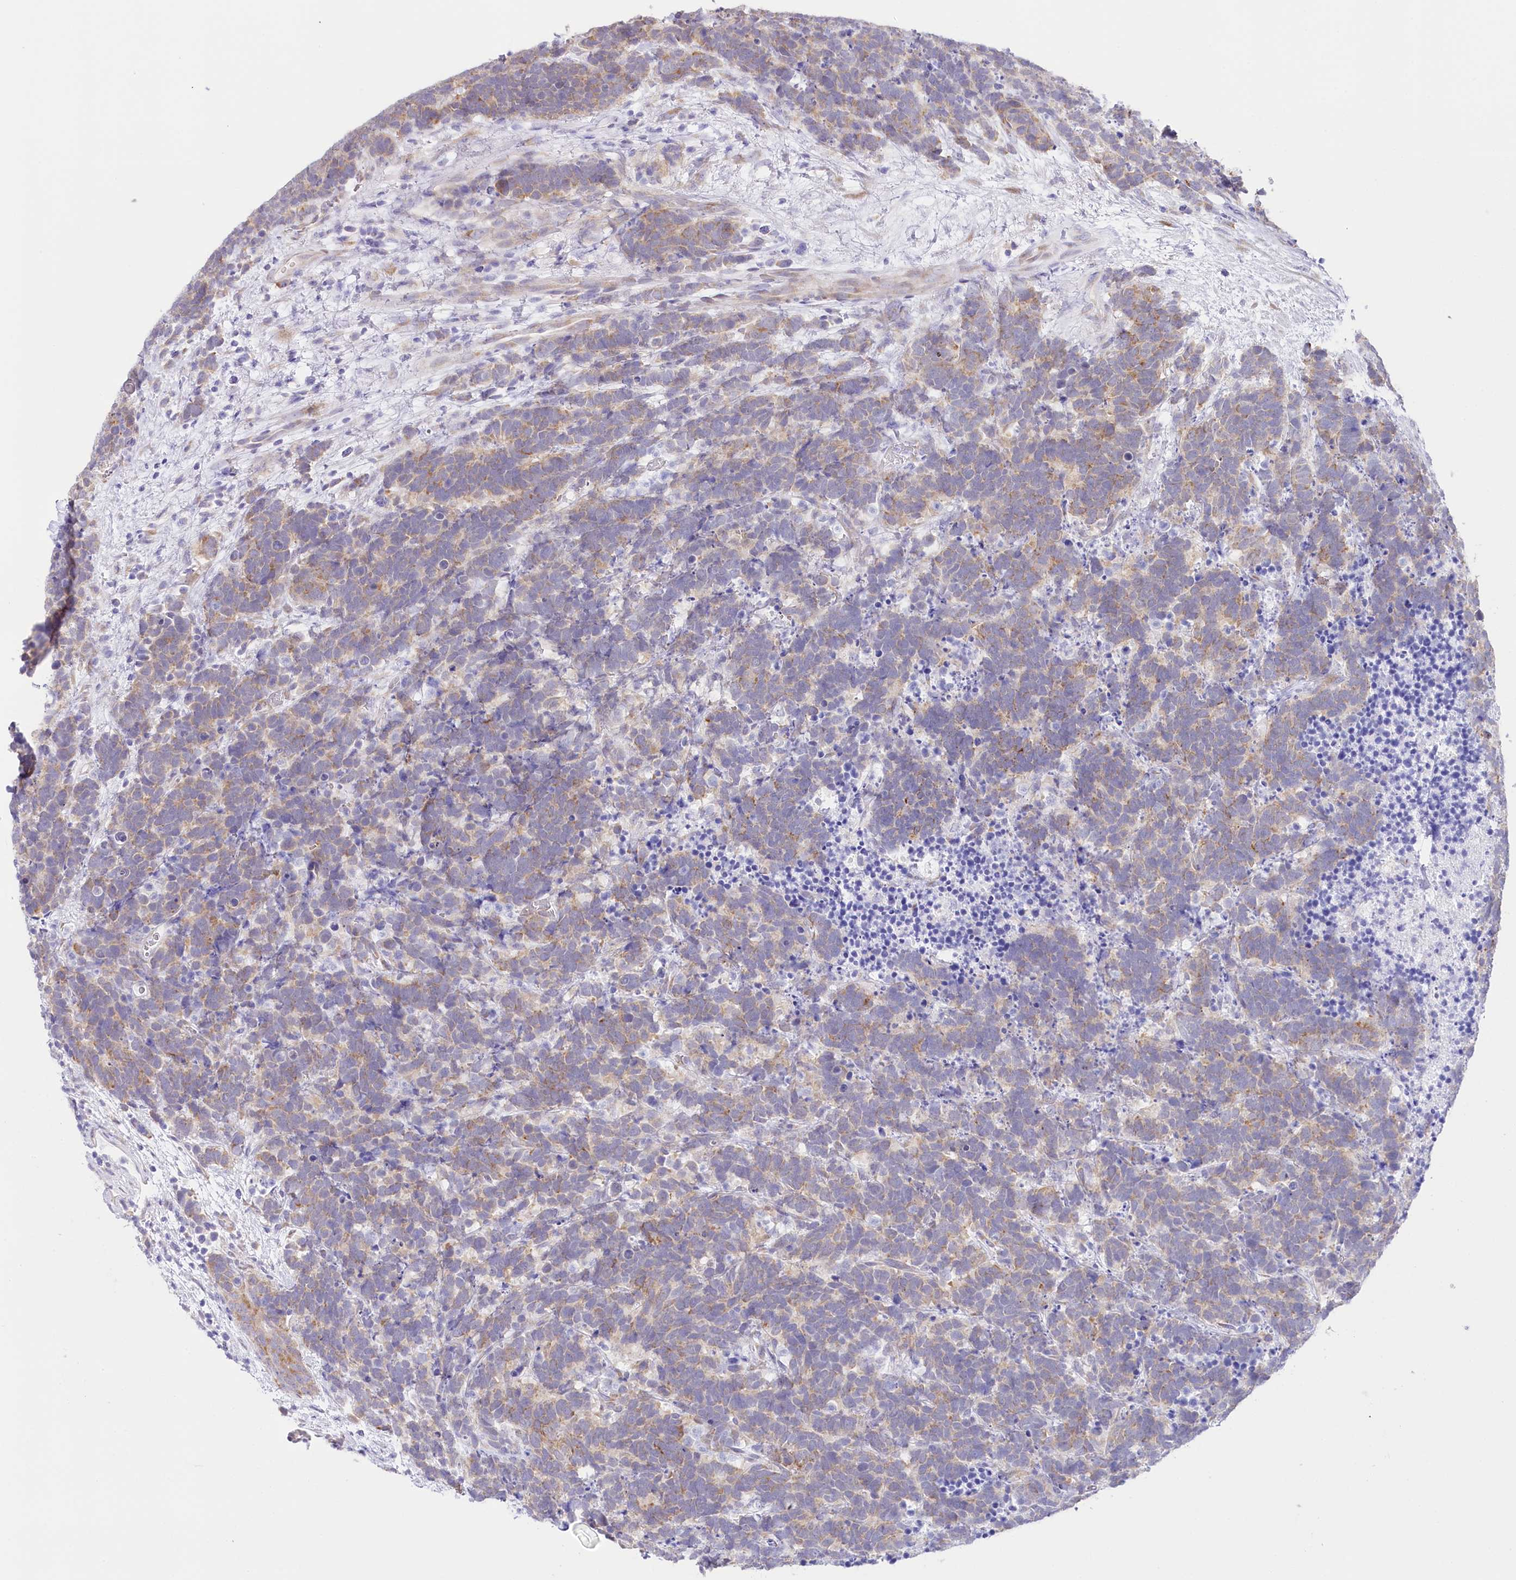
{"staining": {"intensity": "weak", "quantity": "25%-75%", "location": "cytoplasmic/membranous"}, "tissue": "carcinoid", "cell_type": "Tumor cells", "image_type": "cancer", "snomed": [{"axis": "morphology", "description": "Carcinoma, NOS"}, {"axis": "morphology", "description": "Carcinoid, malignant, NOS"}, {"axis": "topography", "description": "Urinary bladder"}], "caption": "Protein analysis of carcinoid tissue displays weak cytoplasmic/membranous staining in about 25%-75% of tumor cells.", "gene": "CSN3", "patient": {"sex": "male", "age": 57}}